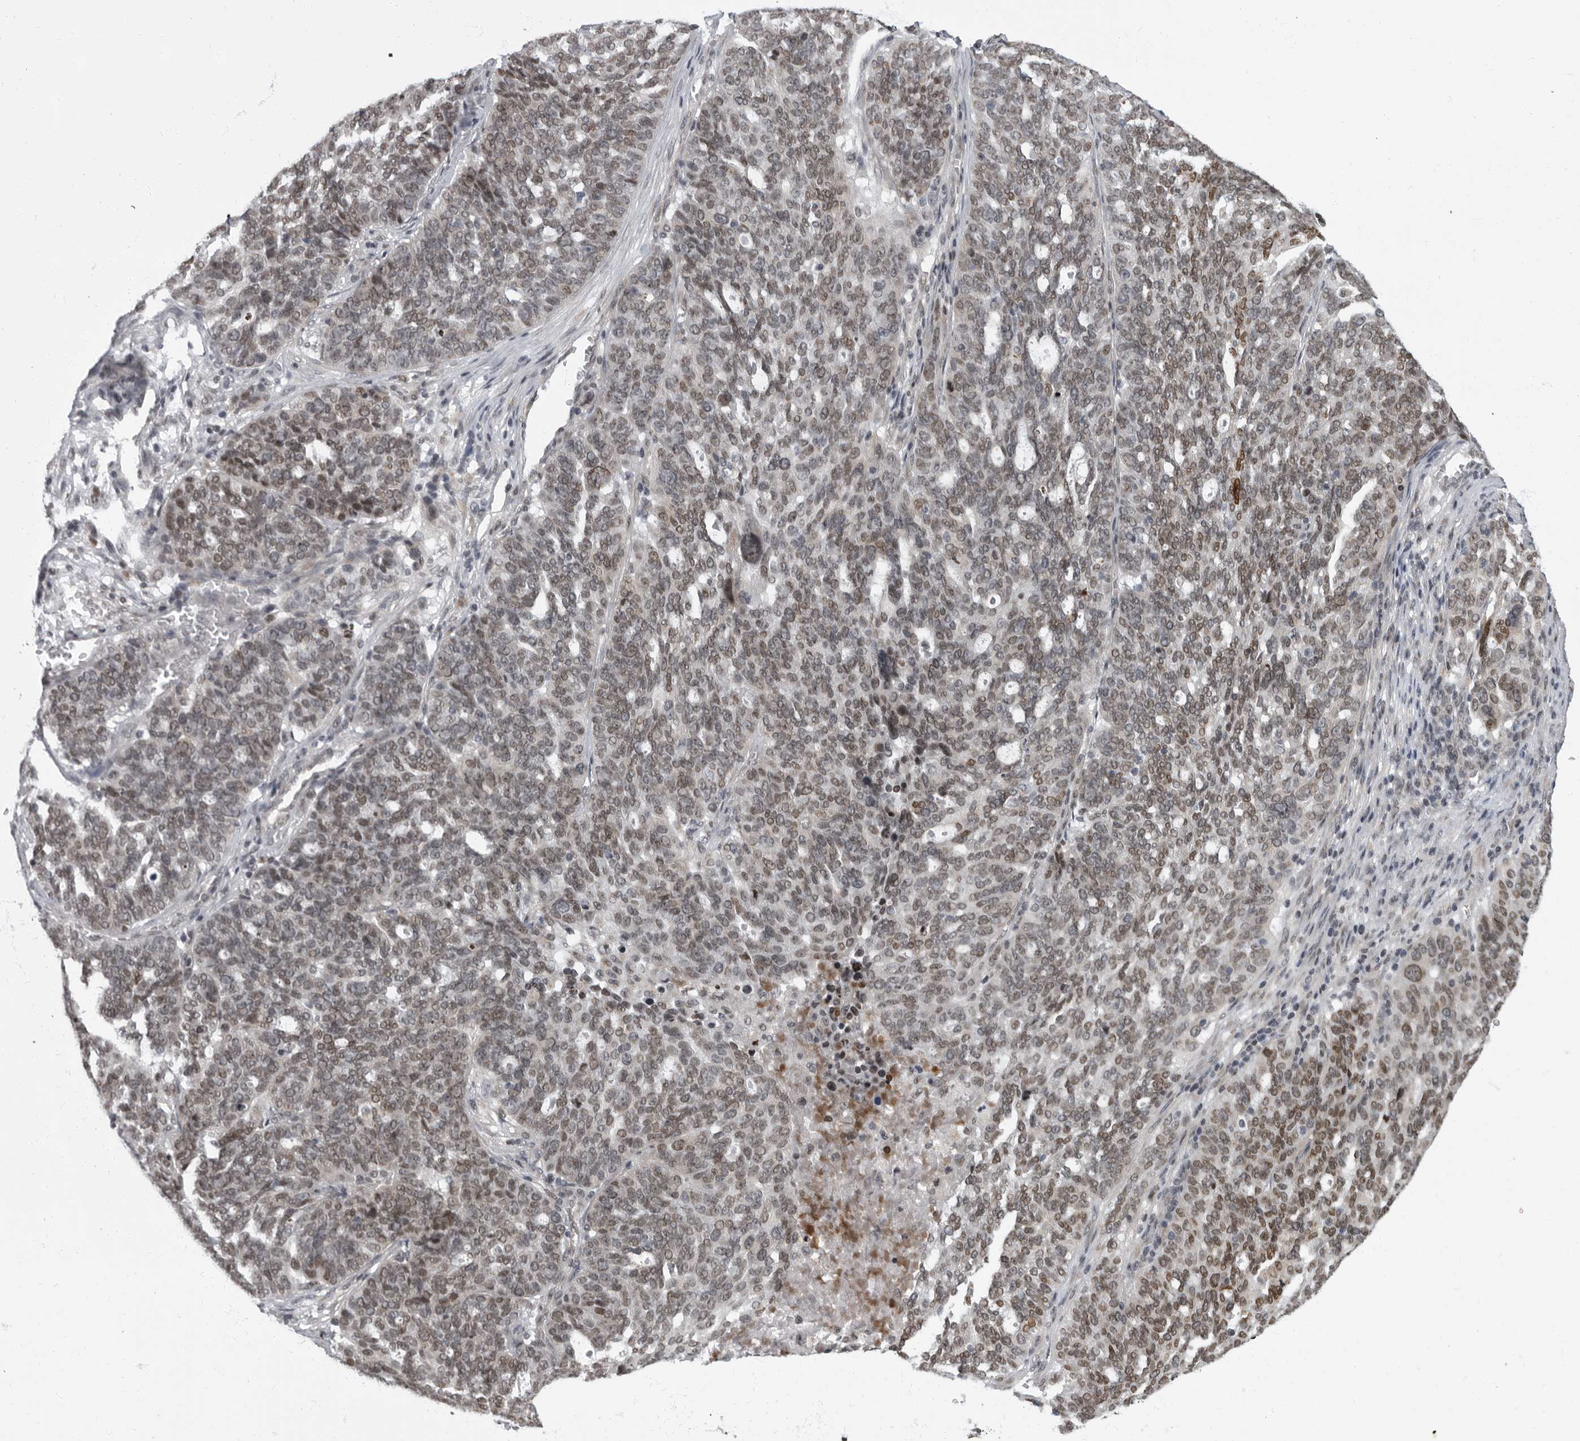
{"staining": {"intensity": "moderate", "quantity": ">75%", "location": "nuclear"}, "tissue": "ovarian cancer", "cell_type": "Tumor cells", "image_type": "cancer", "snomed": [{"axis": "morphology", "description": "Cystadenocarcinoma, serous, NOS"}, {"axis": "topography", "description": "Ovary"}], "caption": "Protein staining of ovarian cancer tissue demonstrates moderate nuclear positivity in approximately >75% of tumor cells.", "gene": "EVI5", "patient": {"sex": "female", "age": 59}}